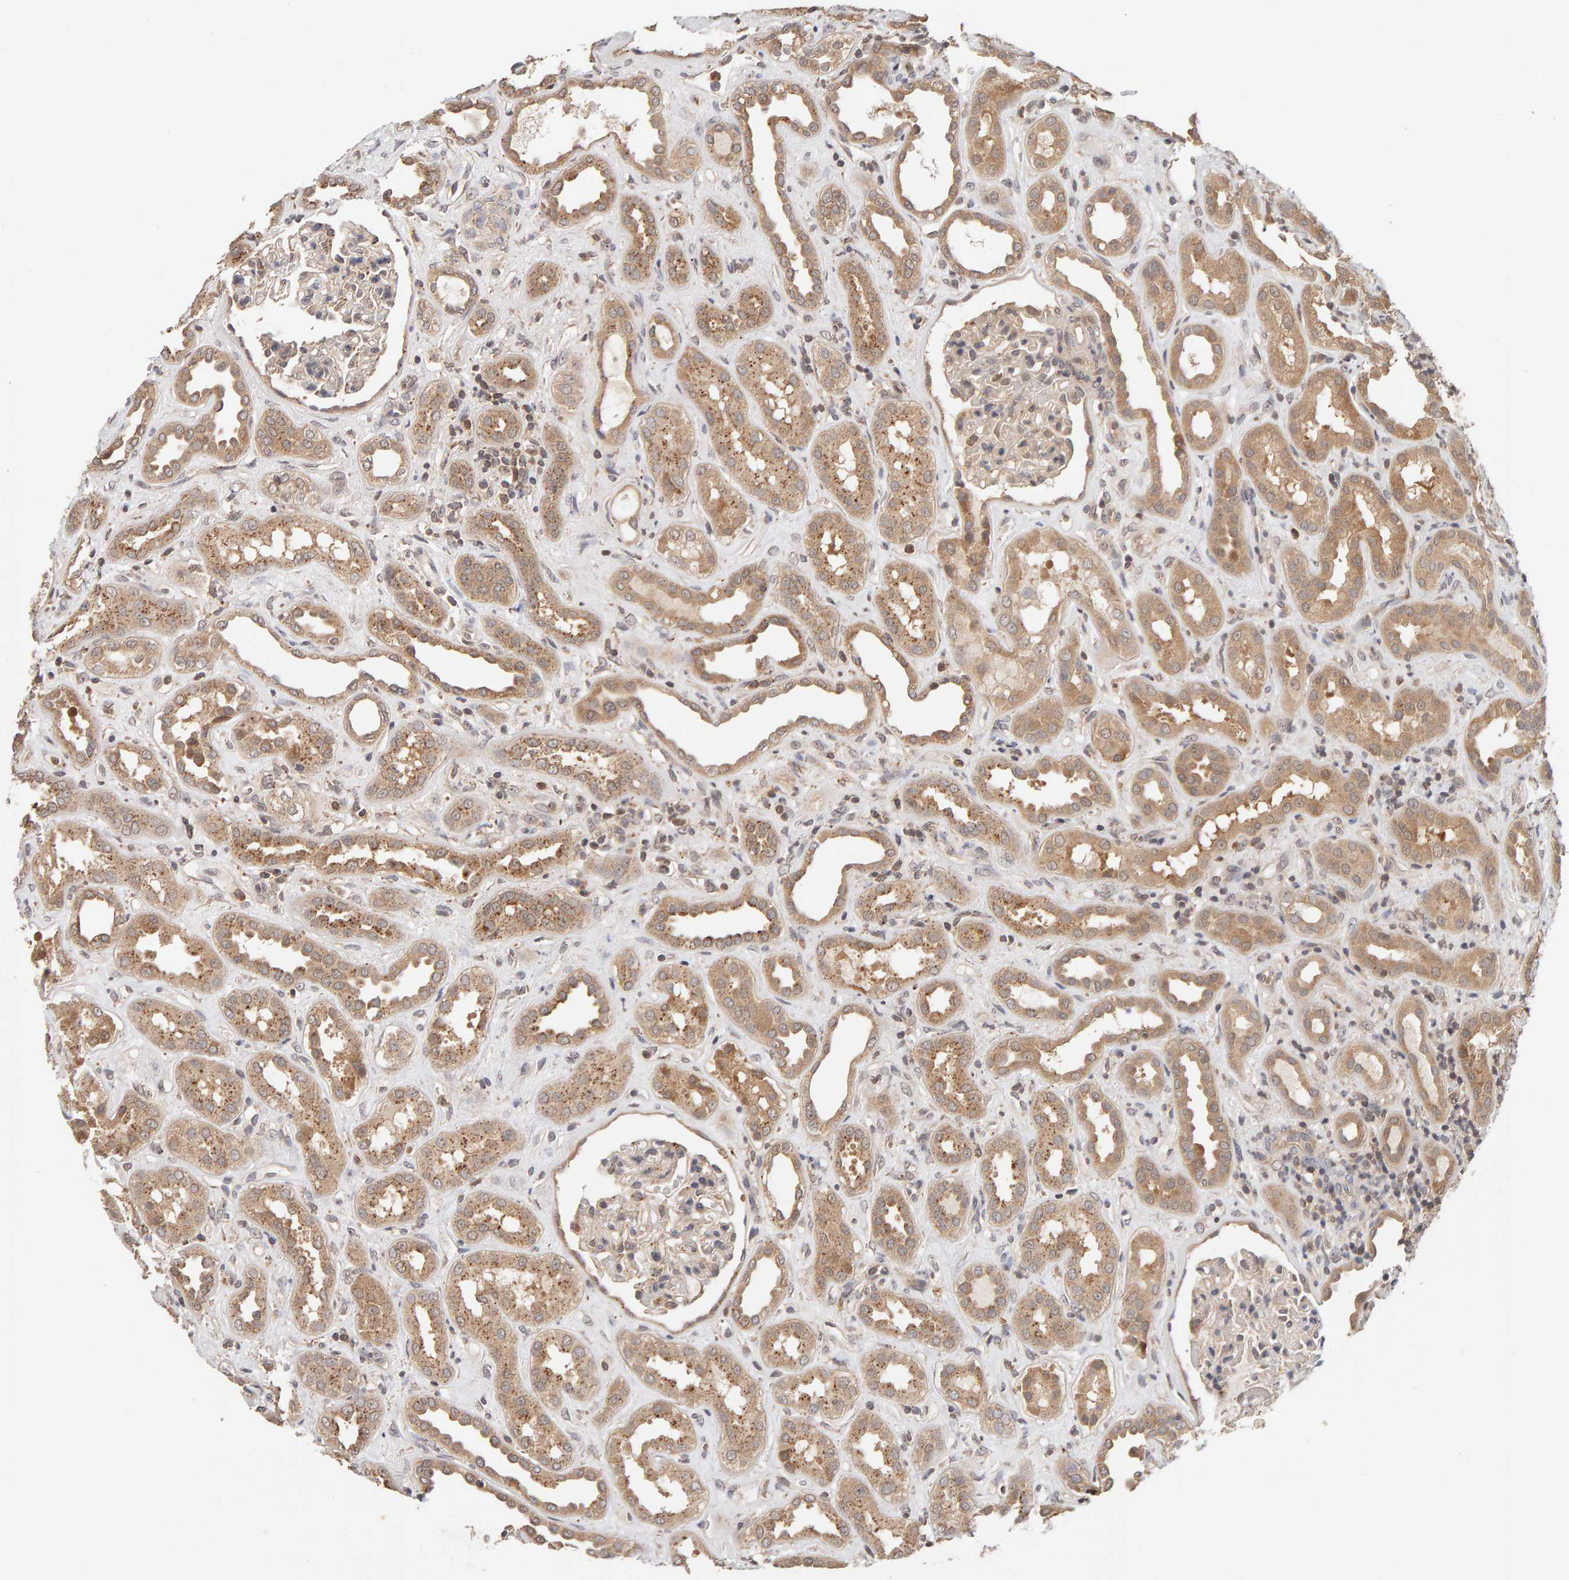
{"staining": {"intensity": "weak", "quantity": ">75%", "location": "cytoplasmic/membranous"}, "tissue": "kidney", "cell_type": "Cells in glomeruli", "image_type": "normal", "snomed": [{"axis": "morphology", "description": "Normal tissue, NOS"}, {"axis": "topography", "description": "Kidney"}], "caption": "Protein staining reveals weak cytoplasmic/membranous staining in about >75% of cells in glomeruli in benign kidney.", "gene": "DNAJC7", "patient": {"sex": "male", "age": 59}}